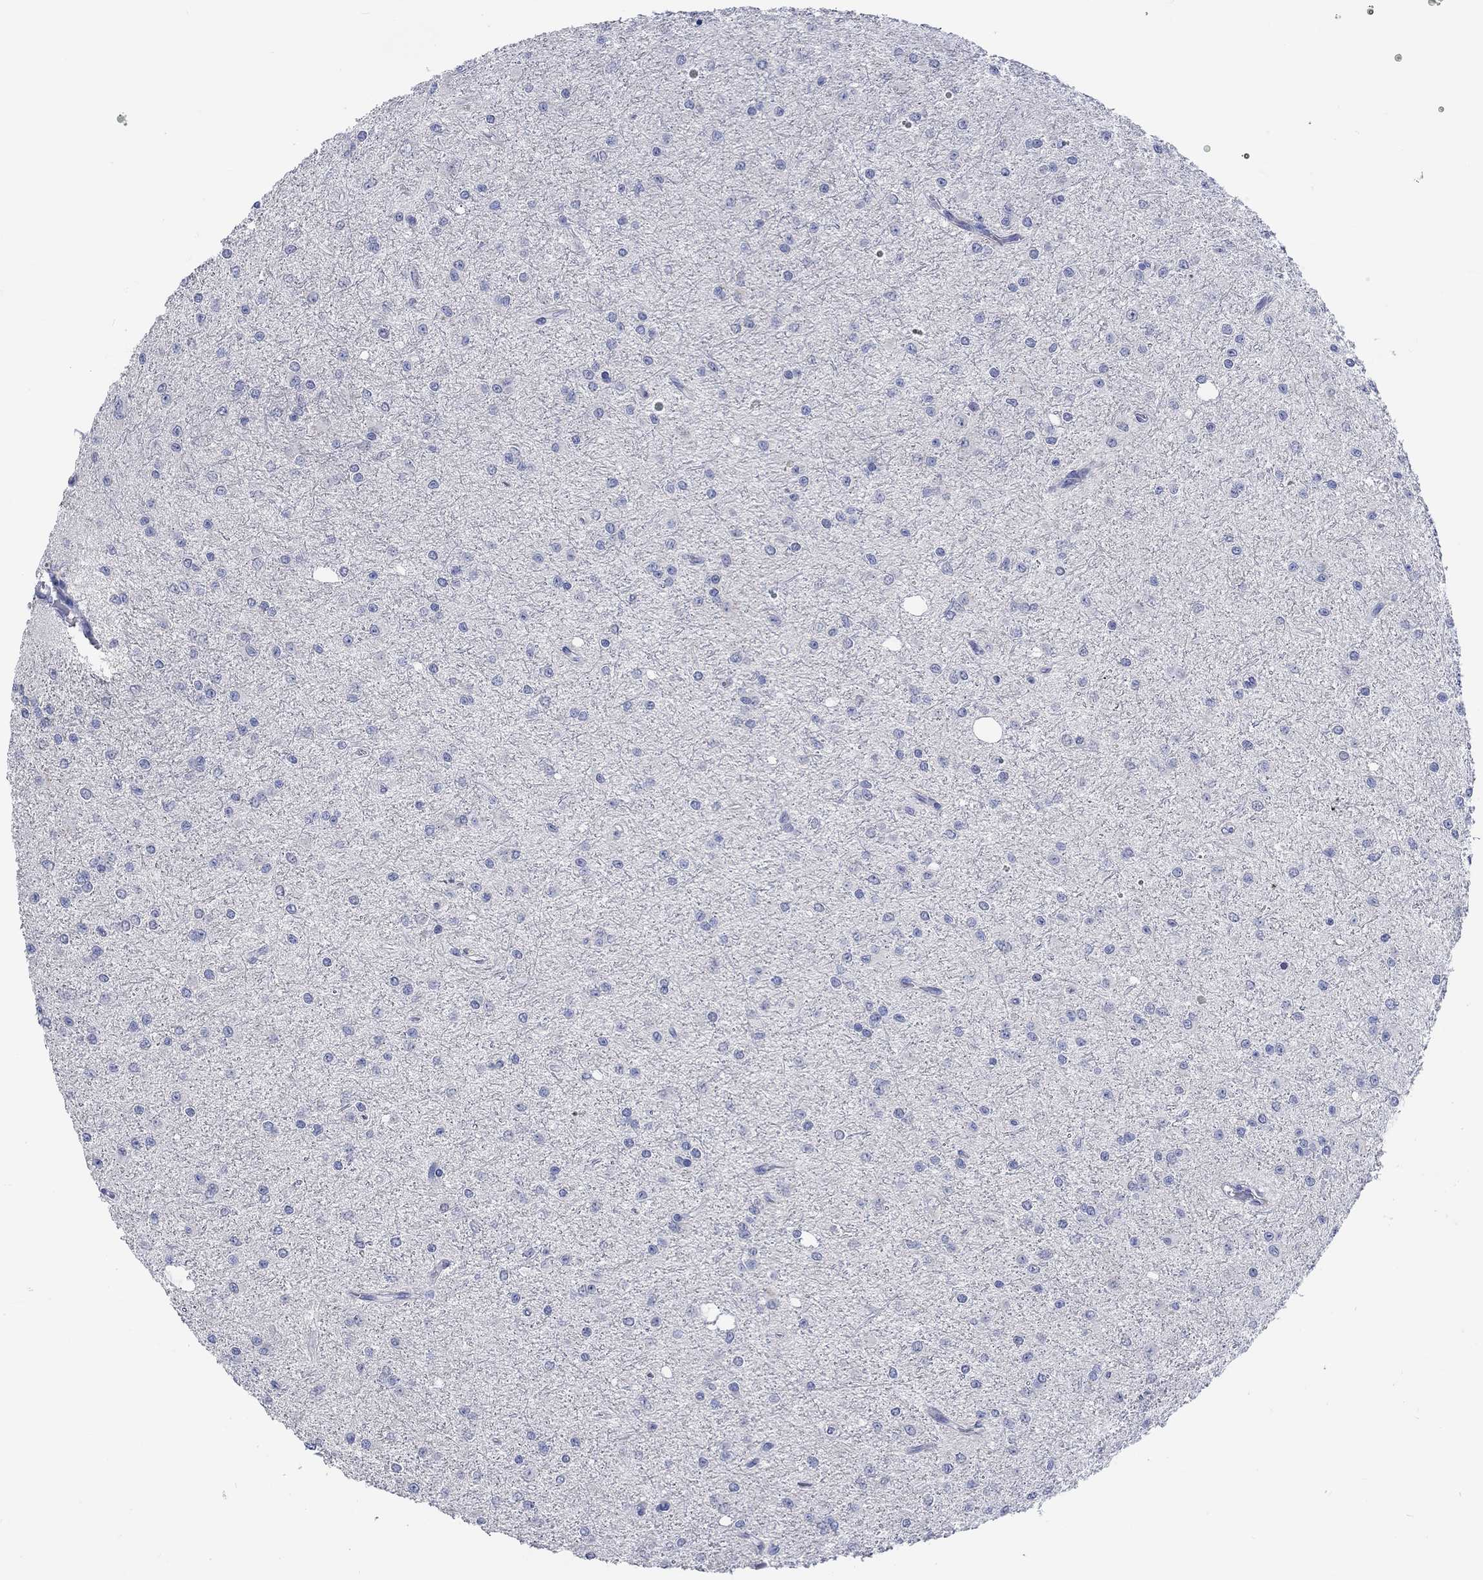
{"staining": {"intensity": "negative", "quantity": "none", "location": "none"}, "tissue": "glioma", "cell_type": "Tumor cells", "image_type": "cancer", "snomed": [{"axis": "morphology", "description": "Glioma, malignant, Low grade"}, {"axis": "topography", "description": "Brain"}], "caption": "Immunohistochemical staining of human glioma exhibits no significant expression in tumor cells.", "gene": "DLK1", "patient": {"sex": "male", "age": 27}}